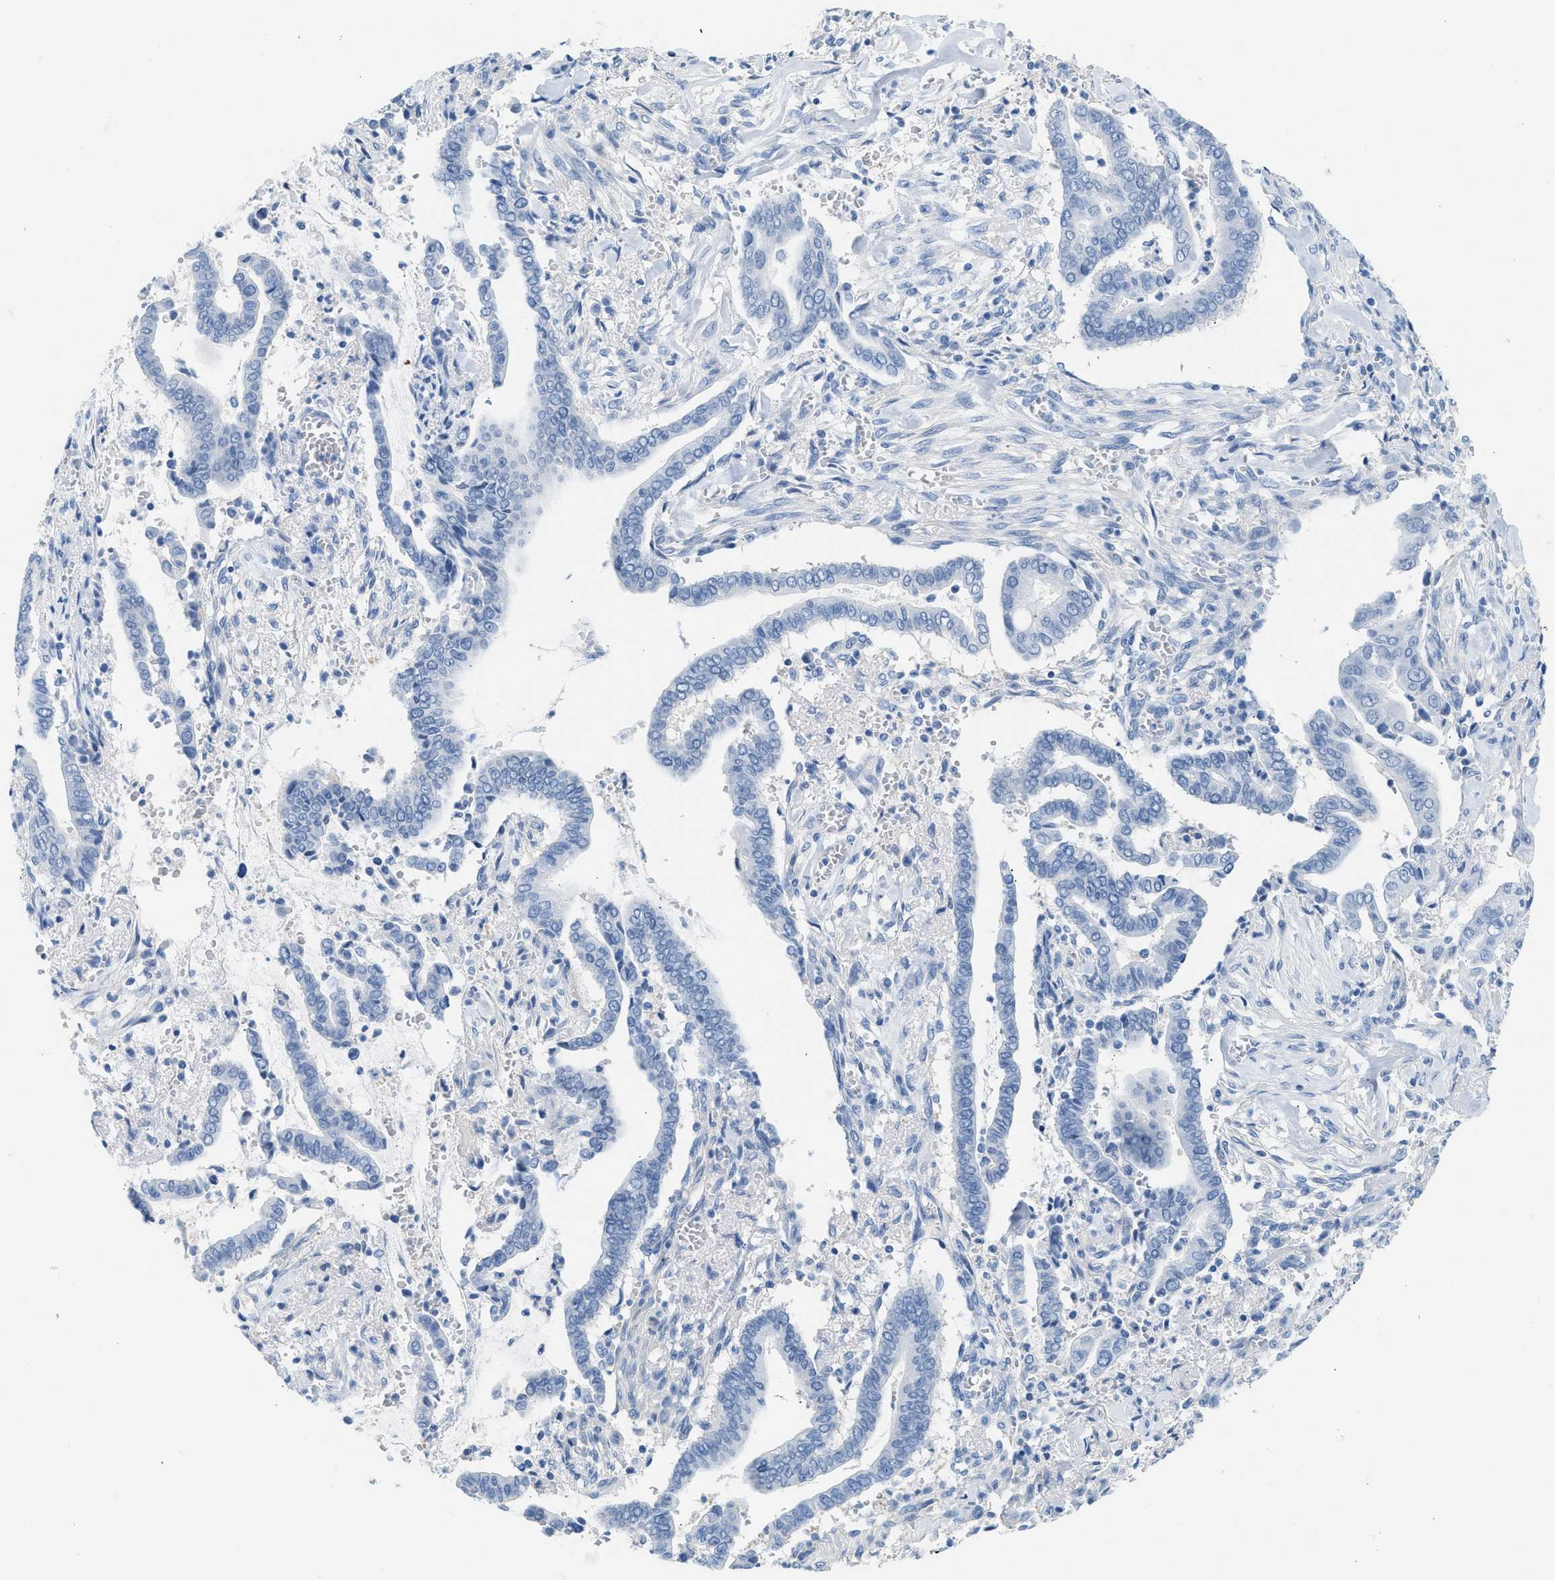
{"staining": {"intensity": "negative", "quantity": "none", "location": "none"}, "tissue": "cervical cancer", "cell_type": "Tumor cells", "image_type": "cancer", "snomed": [{"axis": "morphology", "description": "Adenocarcinoma, NOS"}, {"axis": "topography", "description": "Cervix"}], "caption": "DAB immunohistochemical staining of human cervical cancer (adenocarcinoma) shows no significant expression in tumor cells.", "gene": "SPAM1", "patient": {"sex": "female", "age": 44}}